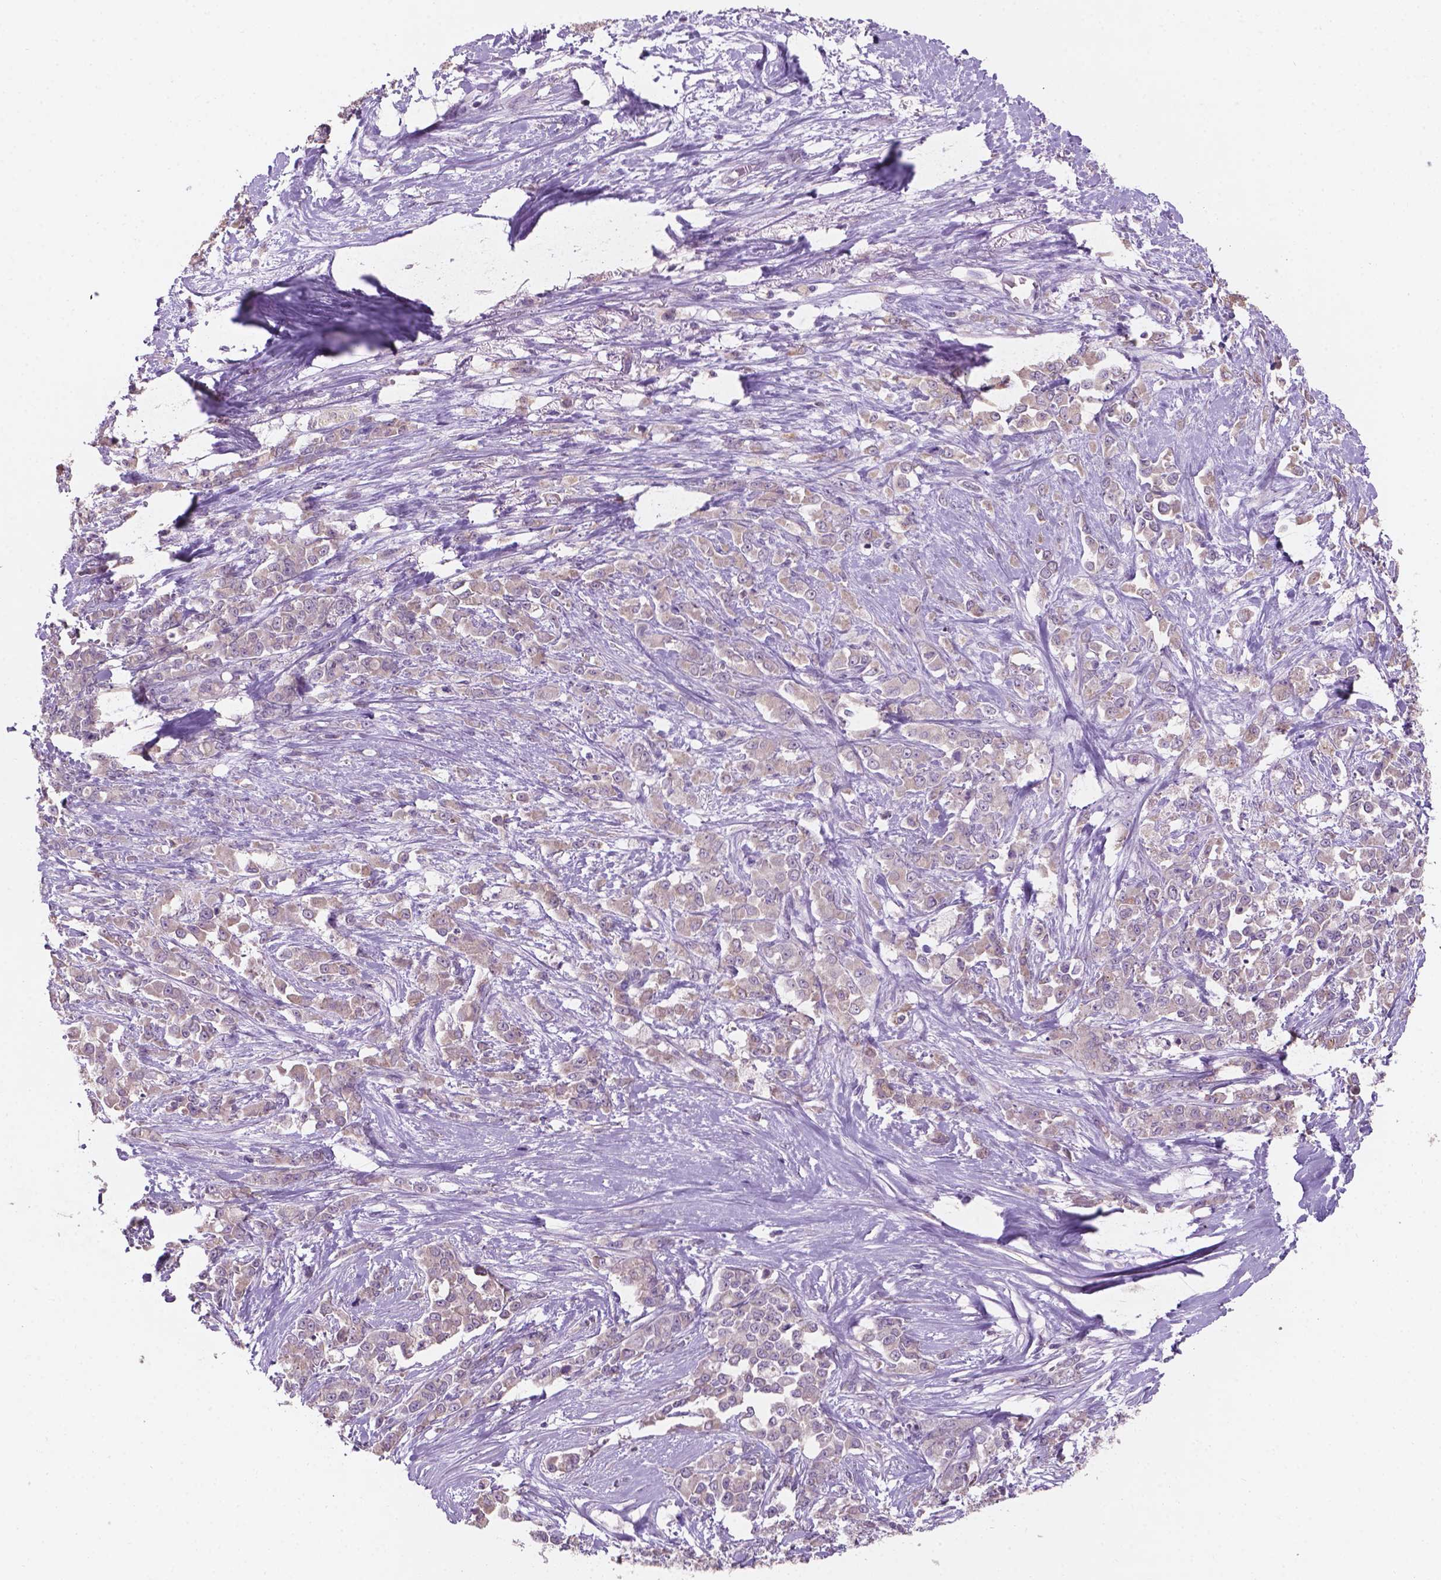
{"staining": {"intensity": "negative", "quantity": "none", "location": "none"}, "tissue": "stomach cancer", "cell_type": "Tumor cells", "image_type": "cancer", "snomed": [{"axis": "morphology", "description": "Adenocarcinoma, NOS"}, {"axis": "topography", "description": "Stomach"}], "caption": "Adenocarcinoma (stomach) was stained to show a protein in brown. There is no significant expression in tumor cells.", "gene": "GXYLT2", "patient": {"sex": "female", "age": 76}}